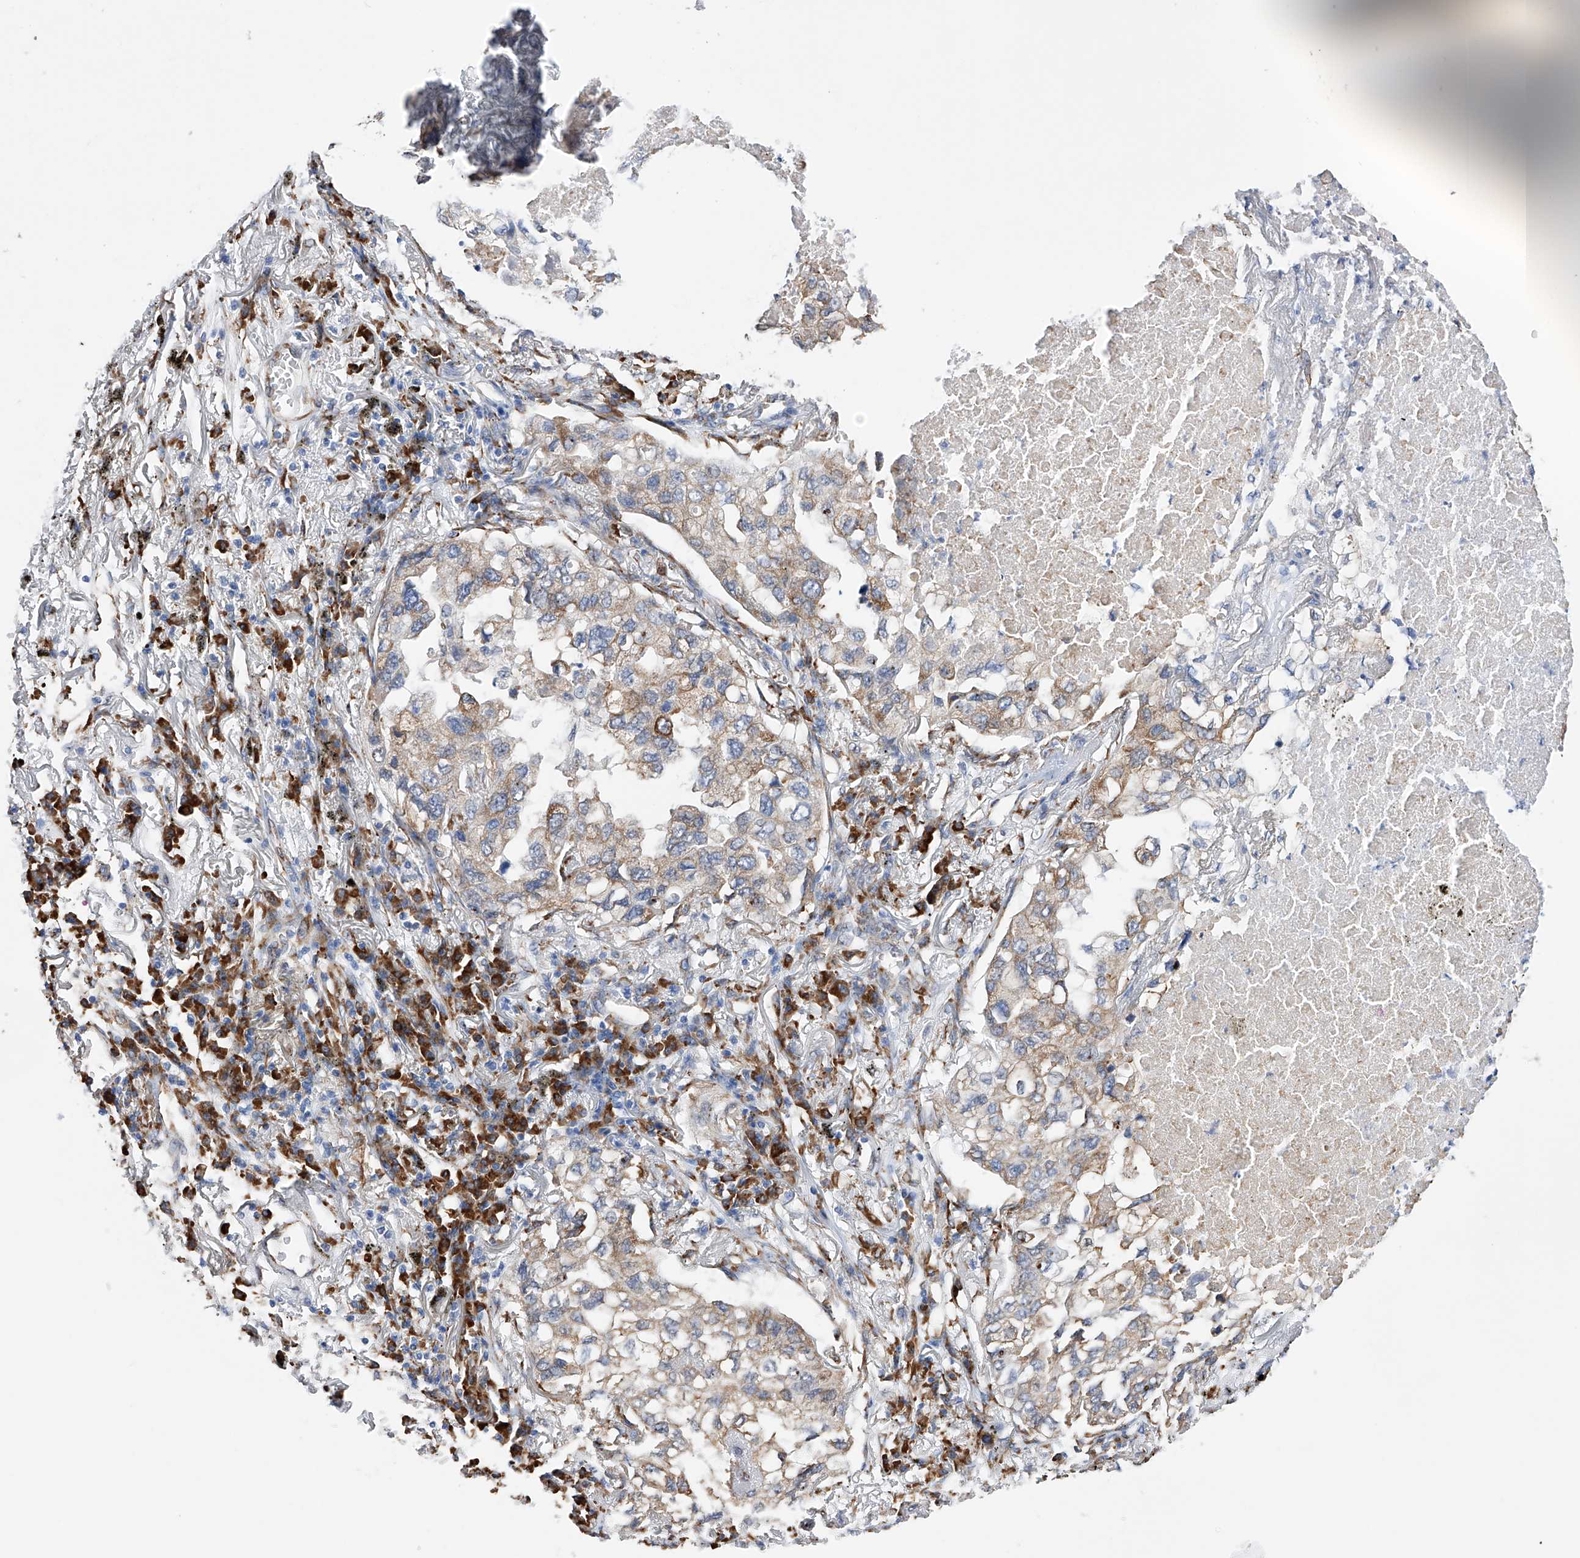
{"staining": {"intensity": "moderate", "quantity": "25%-75%", "location": "cytoplasmic/membranous"}, "tissue": "lung cancer", "cell_type": "Tumor cells", "image_type": "cancer", "snomed": [{"axis": "morphology", "description": "Adenocarcinoma, NOS"}, {"axis": "topography", "description": "Lung"}], "caption": "Protein expression analysis of adenocarcinoma (lung) demonstrates moderate cytoplasmic/membranous positivity in approximately 25%-75% of tumor cells.", "gene": "PDIA5", "patient": {"sex": "male", "age": 65}}